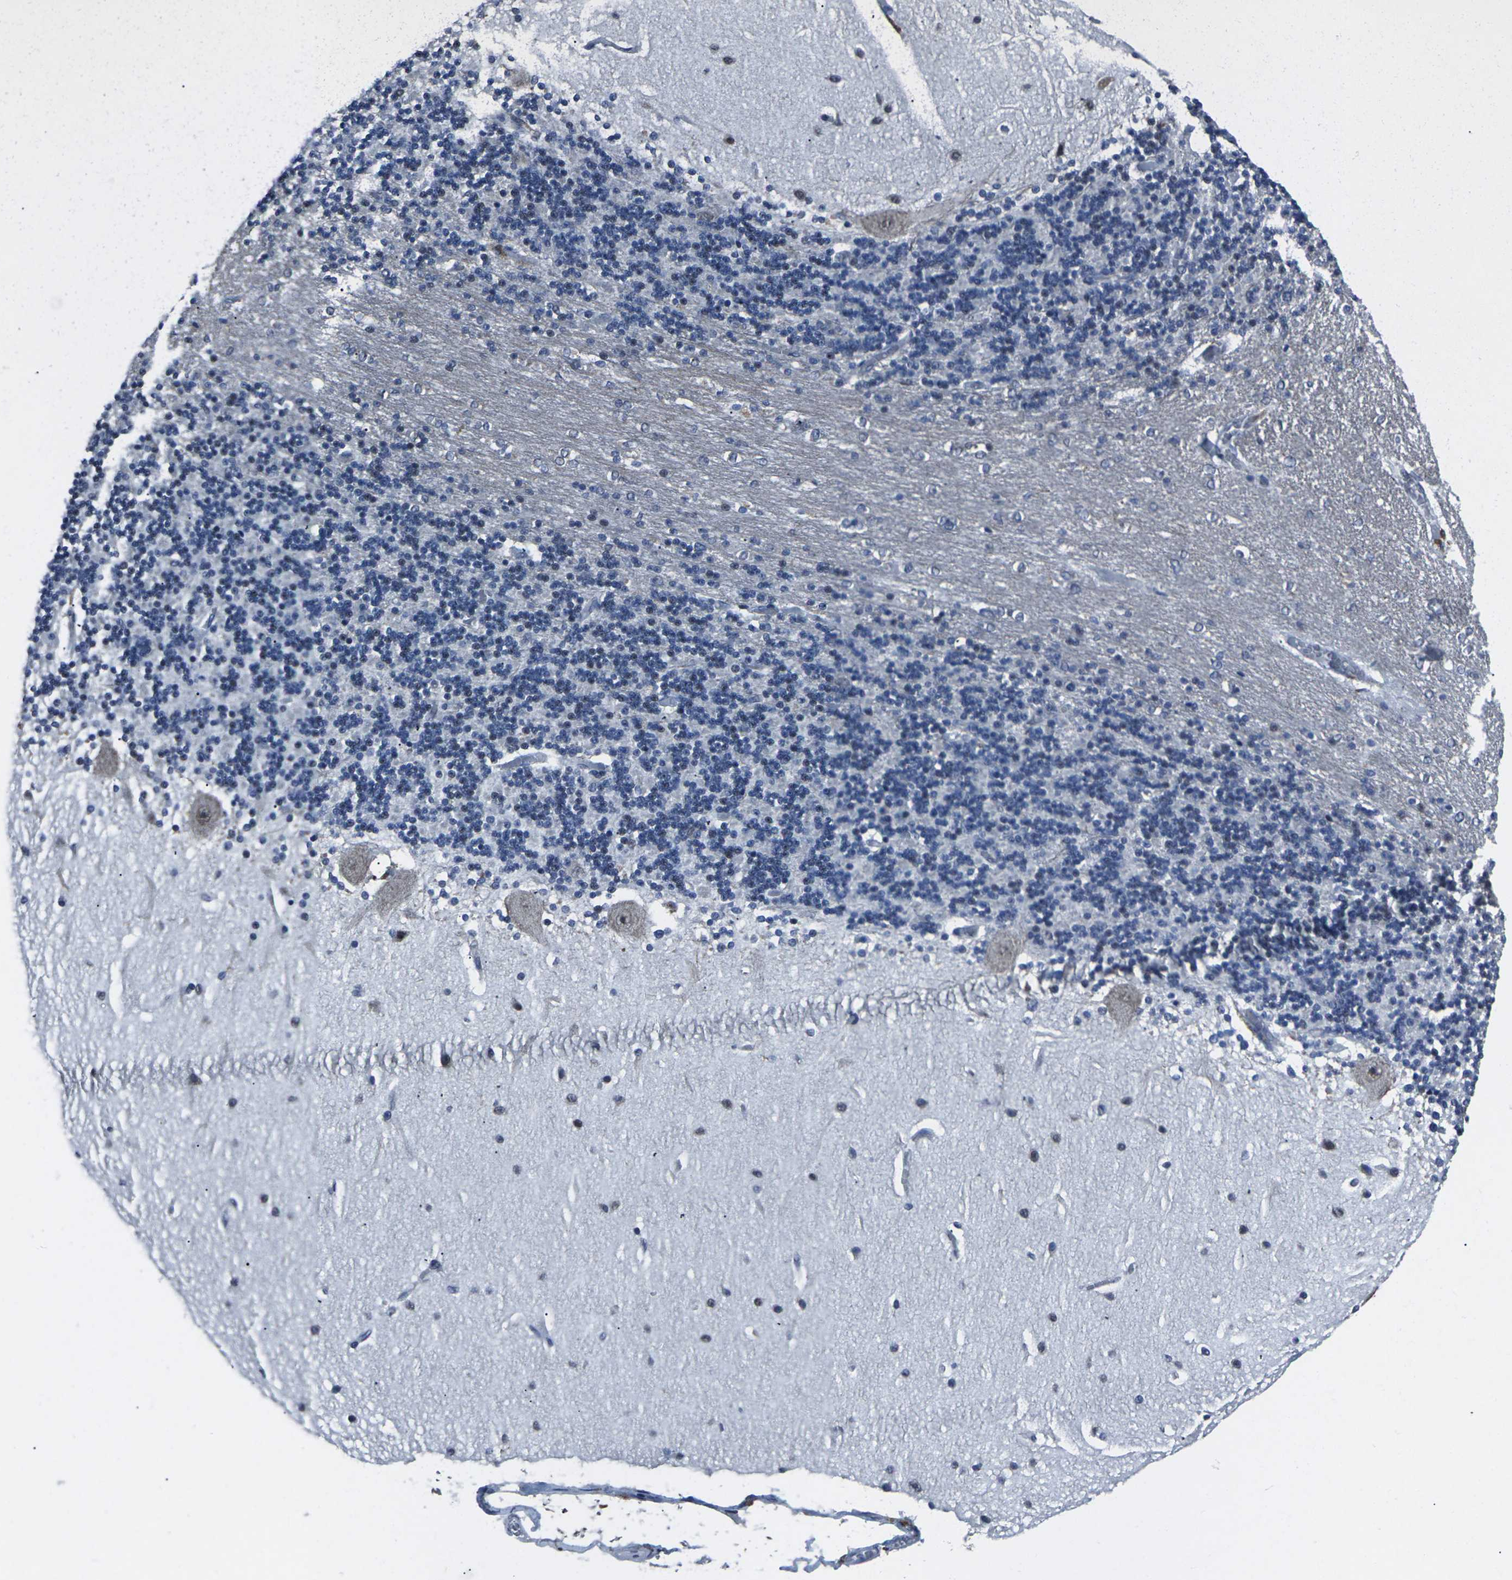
{"staining": {"intensity": "negative", "quantity": "none", "location": "none"}, "tissue": "cerebellum", "cell_type": "Cells in granular layer", "image_type": "normal", "snomed": [{"axis": "morphology", "description": "Normal tissue, NOS"}, {"axis": "topography", "description": "Cerebellum"}], "caption": "Immunohistochemical staining of unremarkable human cerebellum exhibits no significant expression in cells in granular layer. Brightfield microscopy of immunohistochemistry stained with DAB (3,3'-diaminobenzidine) (brown) and hematoxylin (blue), captured at high magnification.", "gene": "STAT4", "patient": {"sex": "female", "age": 54}}